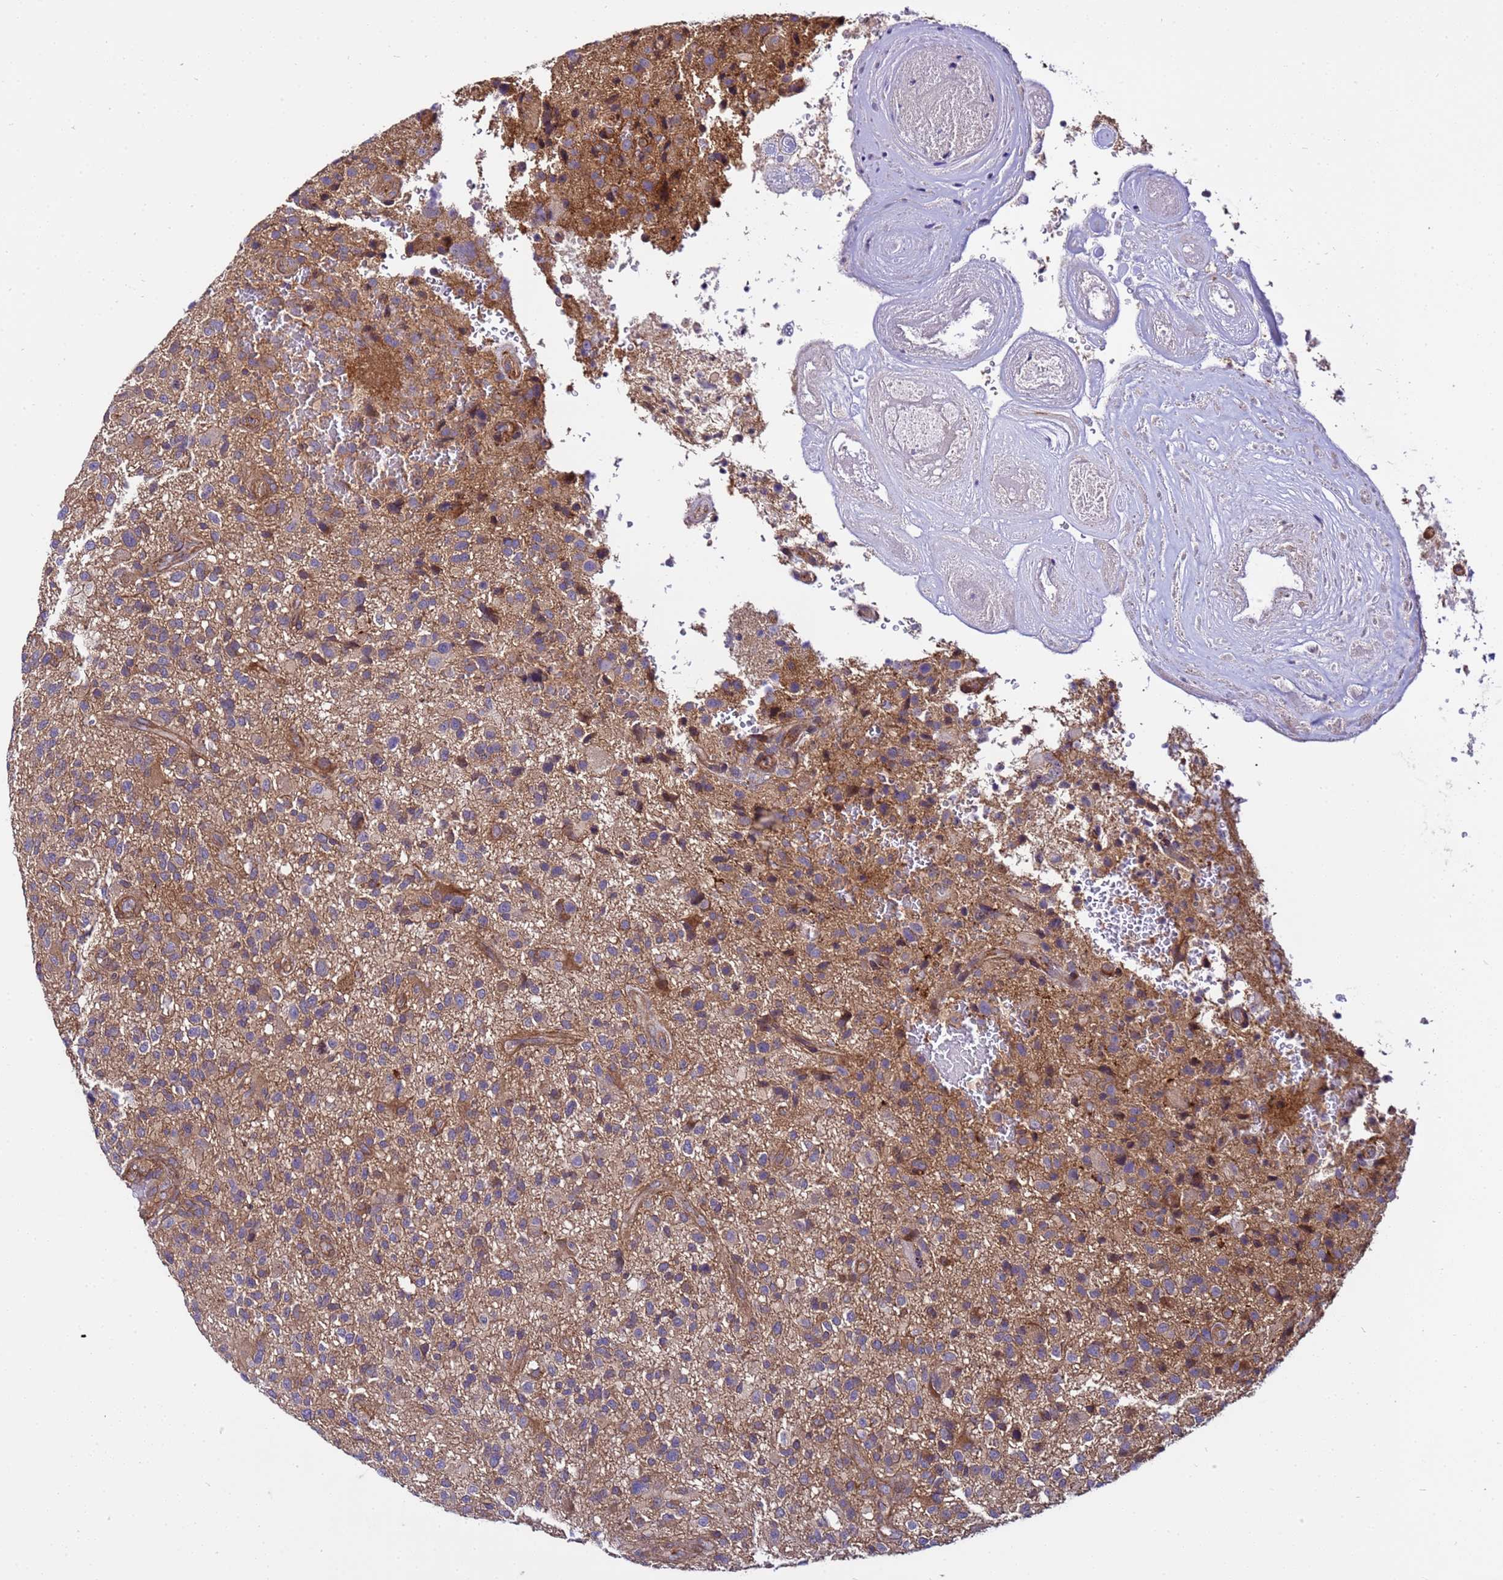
{"staining": {"intensity": "negative", "quantity": "none", "location": "none"}, "tissue": "glioma", "cell_type": "Tumor cells", "image_type": "cancer", "snomed": [{"axis": "morphology", "description": "Glioma, malignant, High grade"}, {"axis": "topography", "description": "Brain"}], "caption": "An immunohistochemistry (IHC) histopathology image of malignant glioma (high-grade) is shown. There is no staining in tumor cells of malignant glioma (high-grade).", "gene": "STK38", "patient": {"sex": "male", "age": 47}}